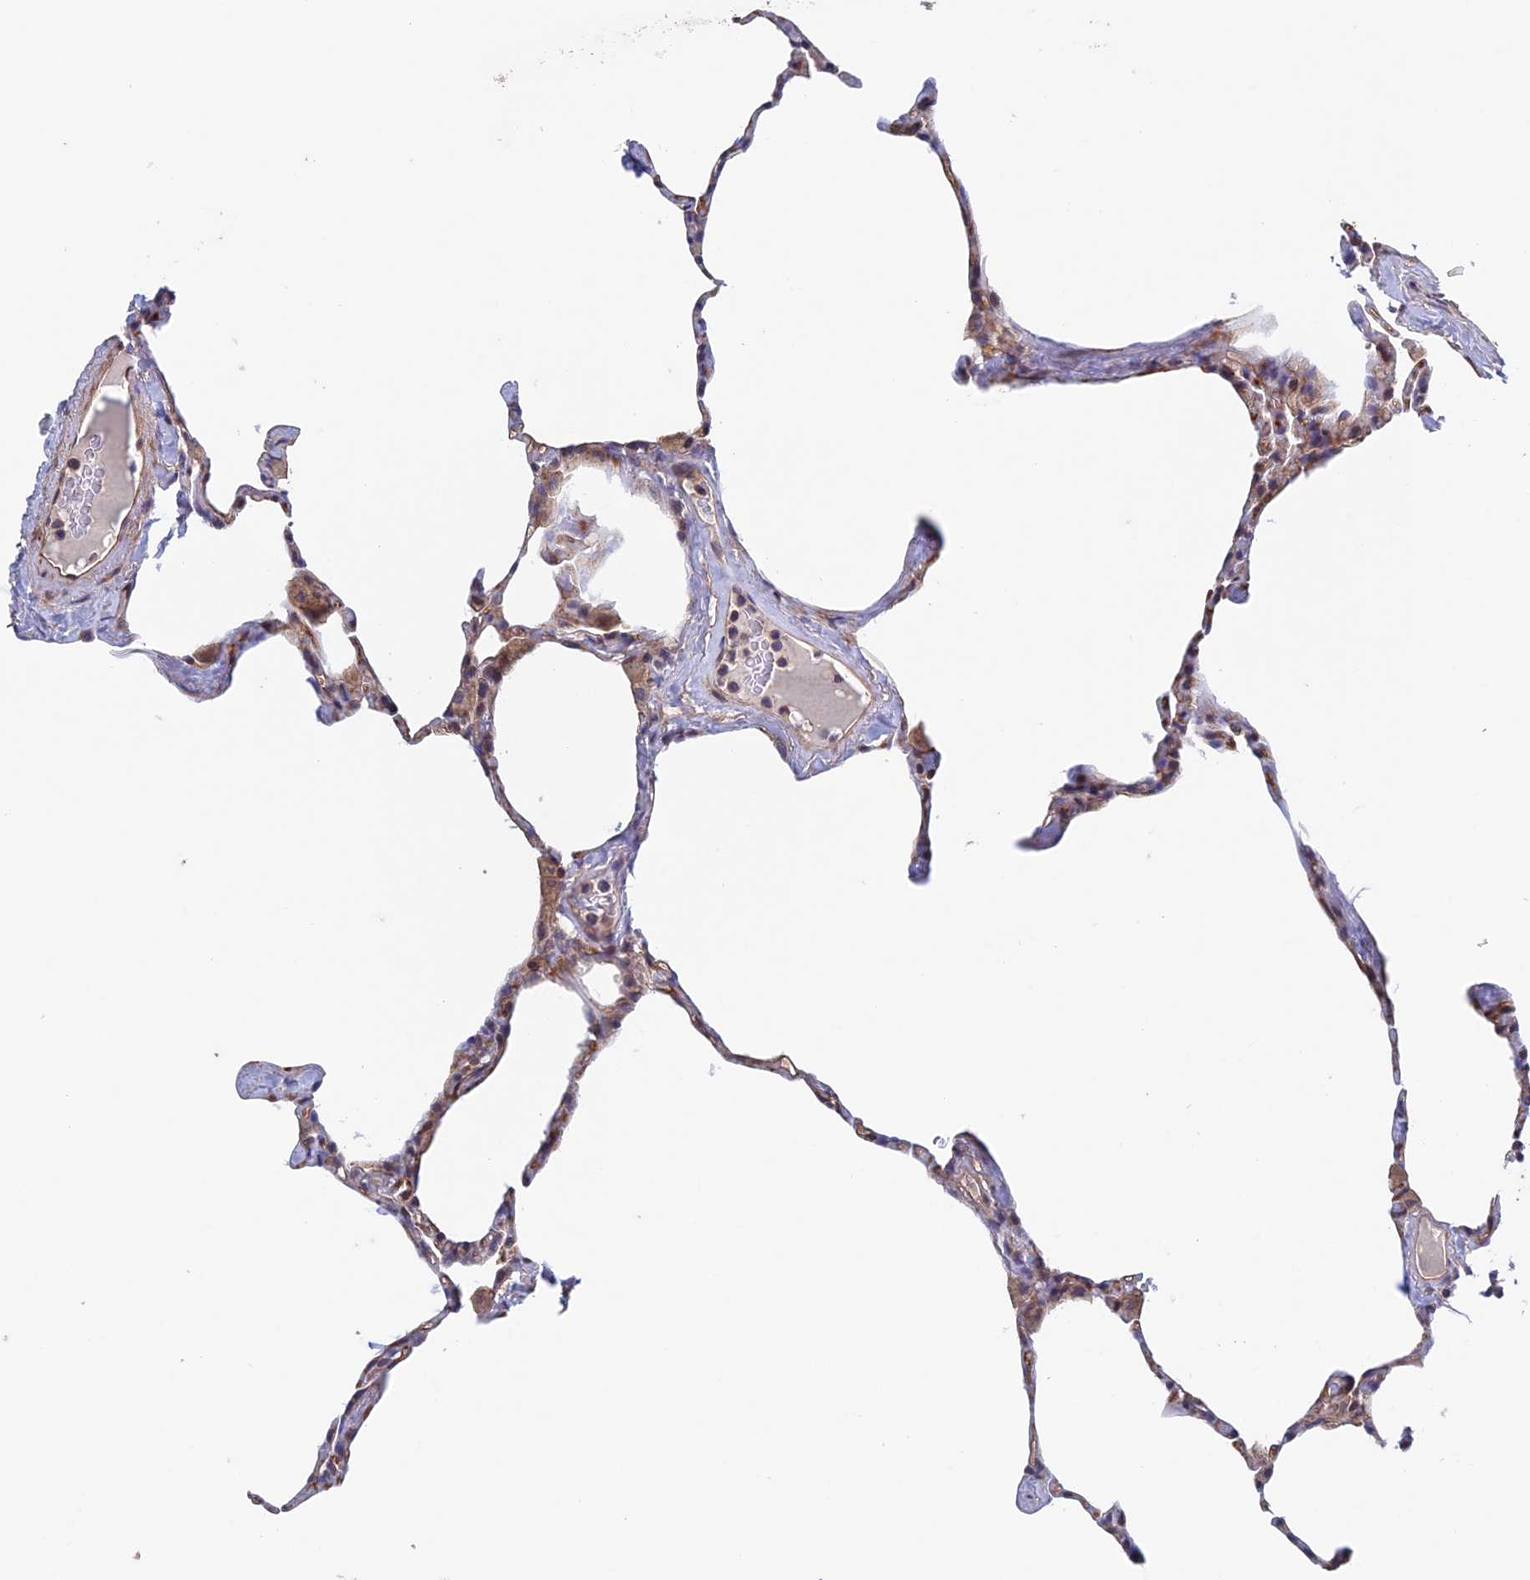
{"staining": {"intensity": "negative", "quantity": "none", "location": "none"}, "tissue": "lung", "cell_type": "Alveolar cells", "image_type": "normal", "snomed": [{"axis": "morphology", "description": "Normal tissue, NOS"}, {"axis": "topography", "description": "Lung"}], "caption": "The photomicrograph displays no staining of alveolar cells in benign lung.", "gene": "NUDT16L1", "patient": {"sex": "male", "age": 65}}